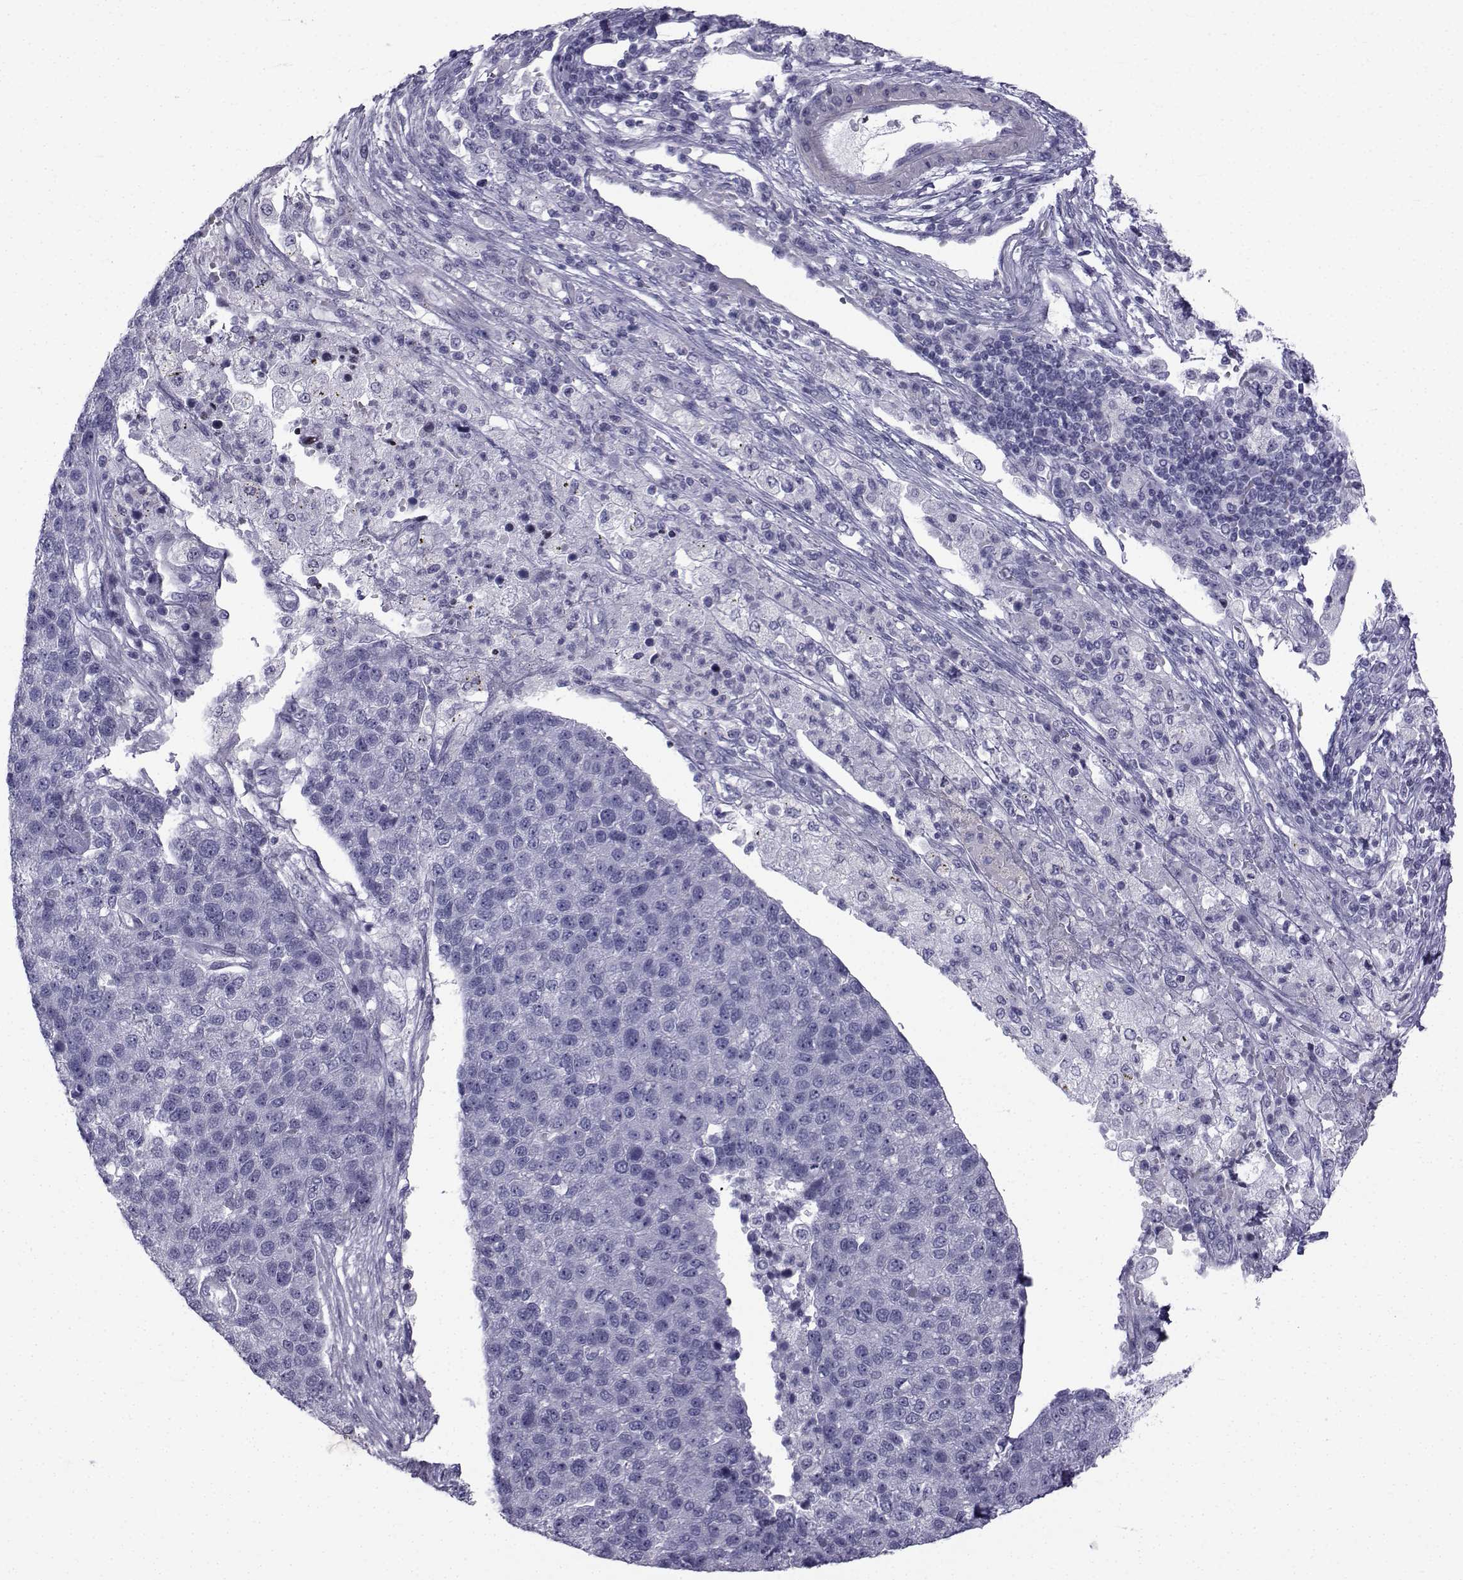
{"staining": {"intensity": "negative", "quantity": "none", "location": "none"}, "tissue": "pancreatic cancer", "cell_type": "Tumor cells", "image_type": "cancer", "snomed": [{"axis": "morphology", "description": "Adenocarcinoma, NOS"}, {"axis": "topography", "description": "Pancreas"}], "caption": "This is an IHC micrograph of pancreatic cancer. There is no staining in tumor cells.", "gene": "SPANXD", "patient": {"sex": "female", "age": 61}}